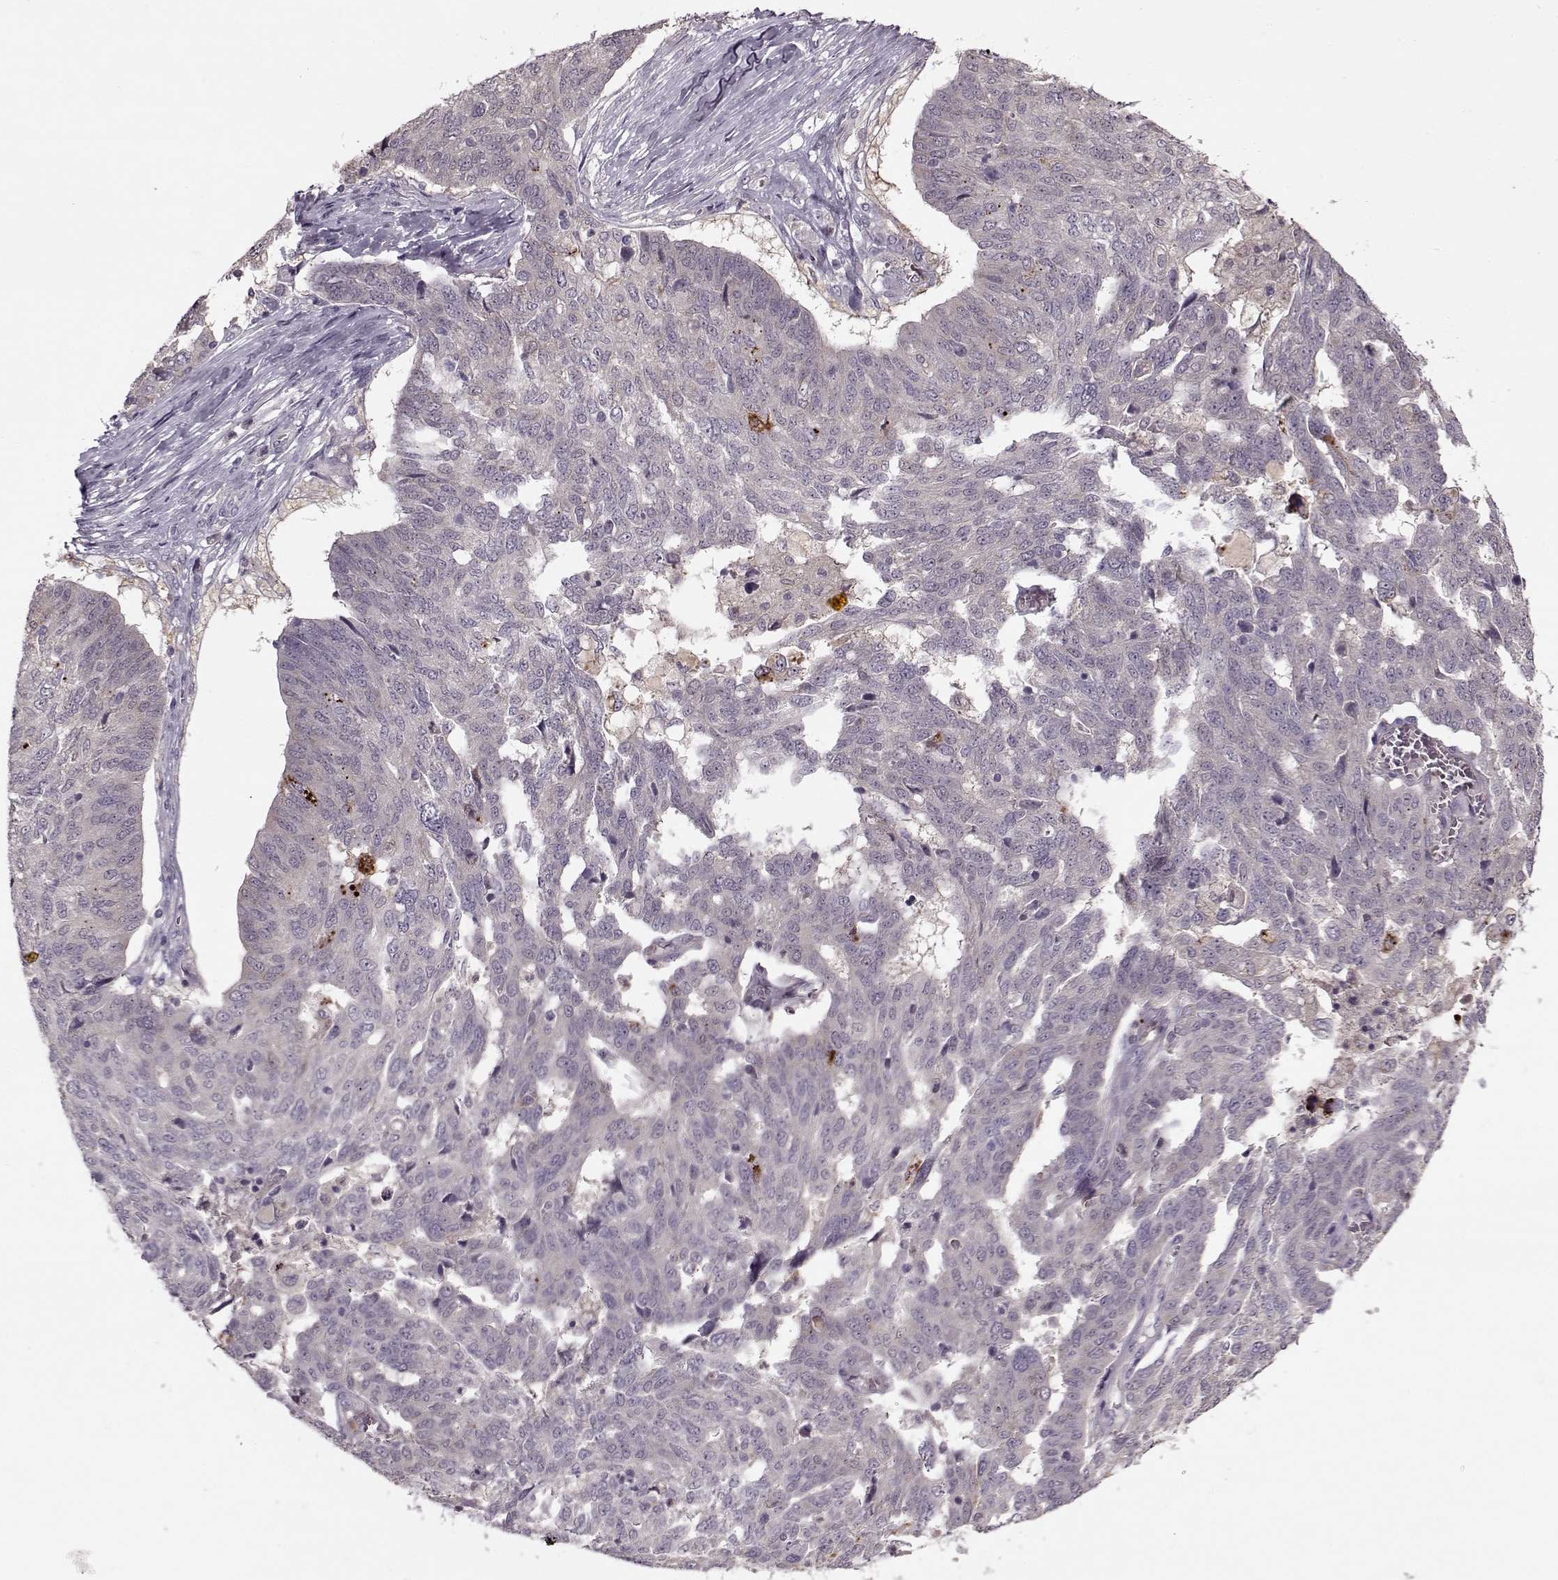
{"staining": {"intensity": "negative", "quantity": "none", "location": "none"}, "tissue": "ovarian cancer", "cell_type": "Tumor cells", "image_type": "cancer", "snomed": [{"axis": "morphology", "description": "Cystadenocarcinoma, serous, NOS"}, {"axis": "topography", "description": "Ovary"}], "caption": "This photomicrograph is of serous cystadenocarcinoma (ovarian) stained with IHC to label a protein in brown with the nuclei are counter-stained blue. There is no staining in tumor cells.", "gene": "ACOT11", "patient": {"sex": "female", "age": 67}}